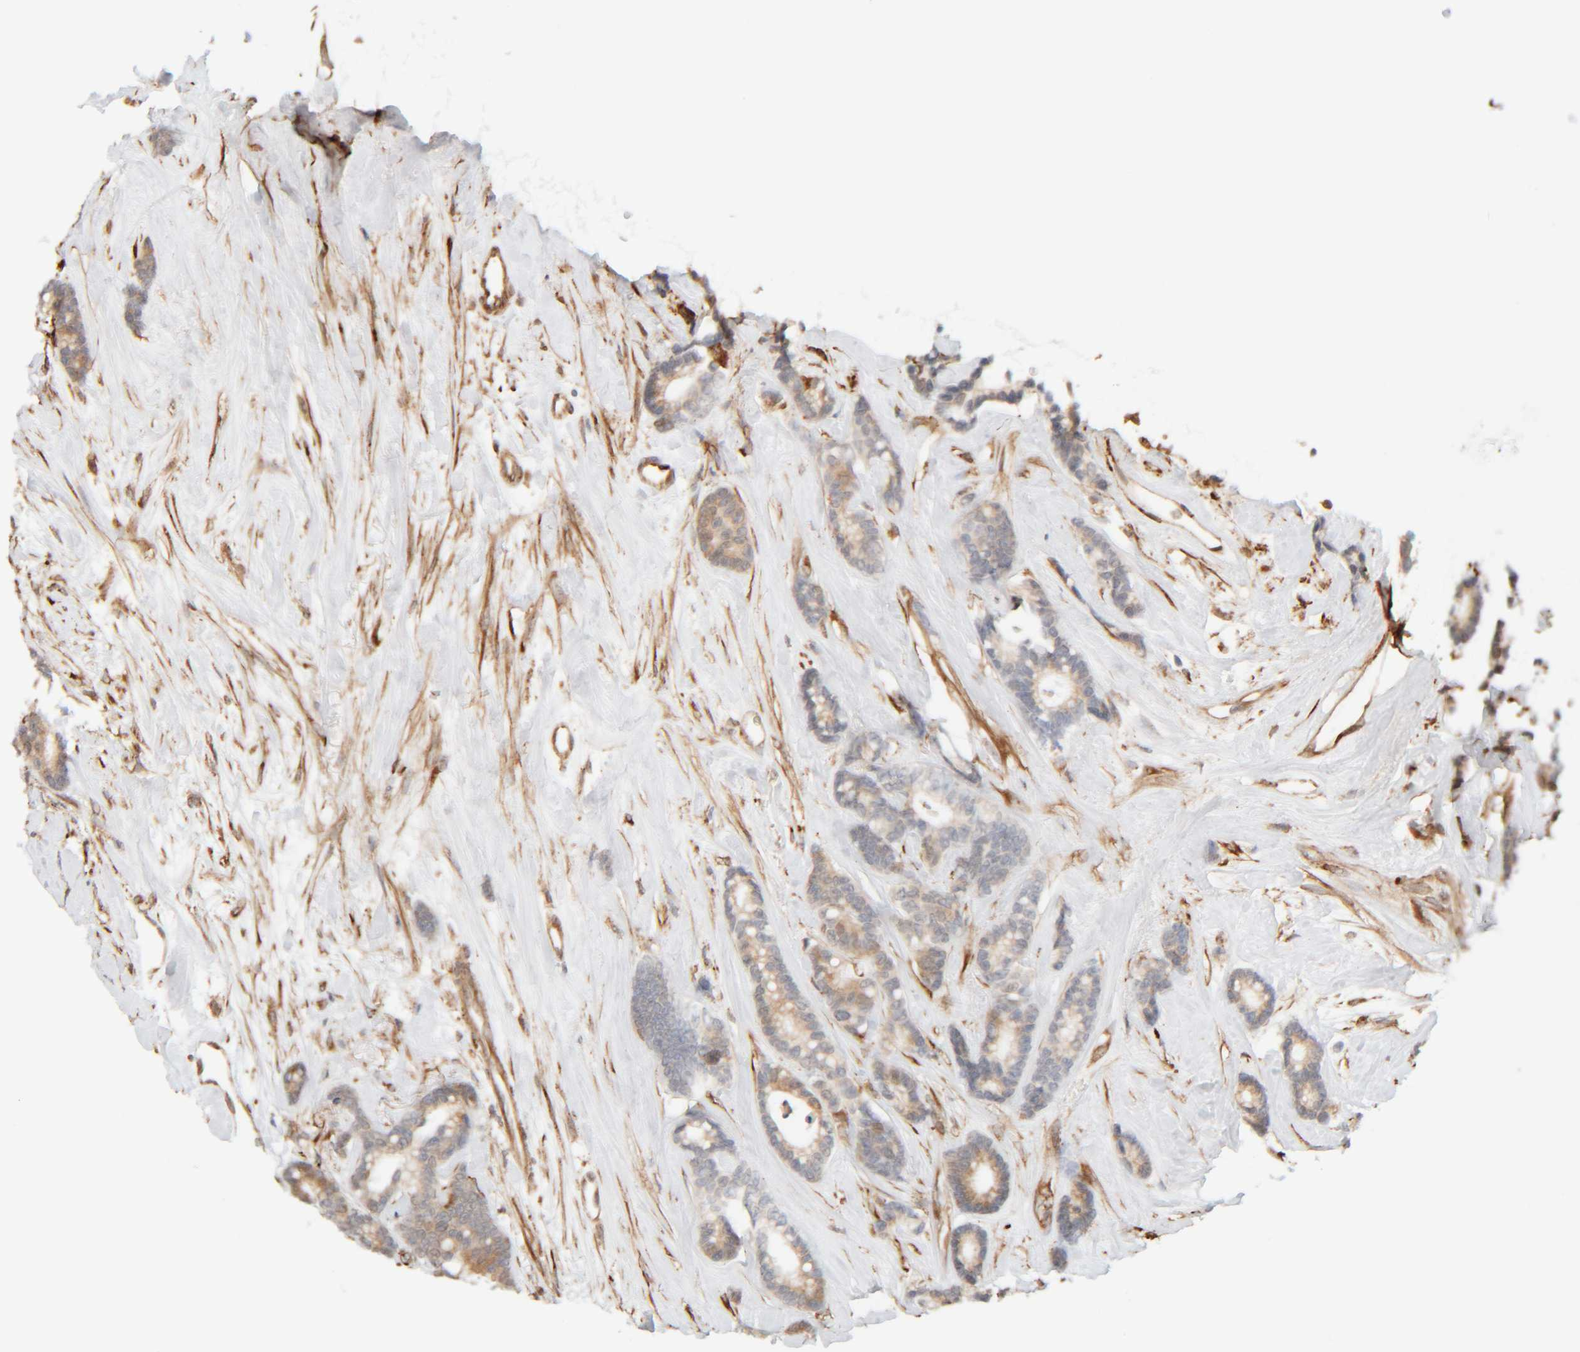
{"staining": {"intensity": "weak", "quantity": "25%-75%", "location": "cytoplasmic/membranous"}, "tissue": "breast cancer", "cell_type": "Tumor cells", "image_type": "cancer", "snomed": [{"axis": "morphology", "description": "Duct carcinoma"}, {"axis": "topography", "description": "Breast"}], "caption": "Immunohistochemical staining of human breast invasive ductal carcinoma shows low levels of weak cytoplasmic/membranous protein staining in about 25%-75% of tumor cells. The protein of interest is stained brown, and the nuclei are stained in blue (DAB (3,3'-diaminobenzidine) IHC with brightfield microscopy, high magnification).", "gene": "INTS1", "patient": {"sex": "female", "age": 87}}